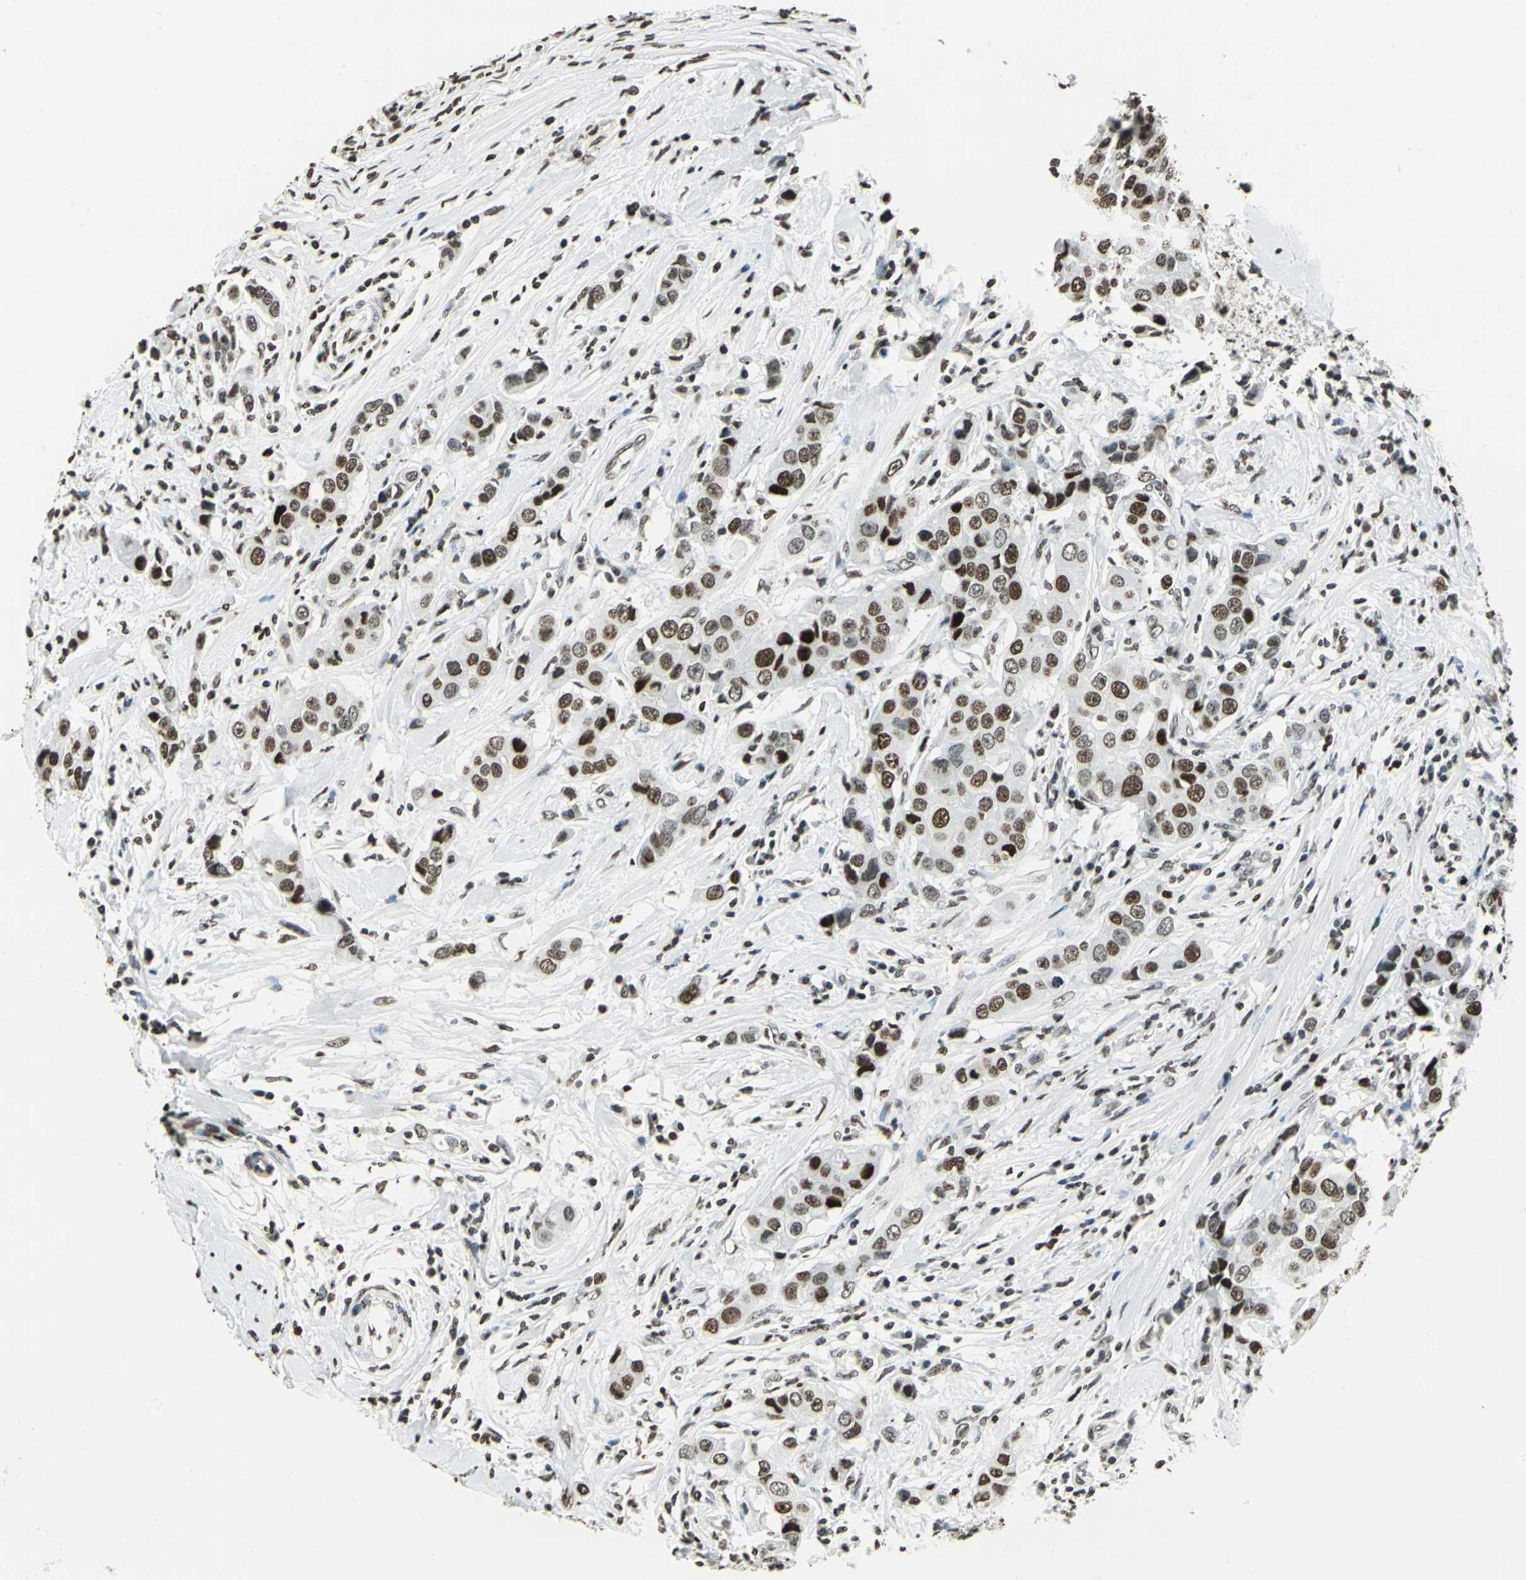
{"staining": {"intensity": "strong", "quantity": ">75%", "location": "nuclear"}, "tissue": "breast cancer", "cell_type": "Tumor cells", "image_type": "cancer", "snomed": [{"axis": "morphology", "description": "Duct carcinoma"}, {"axis": "topography", "description": "Breast"}], "caption": "Immunohistochemistry (DAB) staining of breast infiltrating ductal carcinoma shows strong nuclear protein expression in approximately >75% of tumor cells.", "gene": "MCM4", "patient": {"sex": "female", "age": 27}}